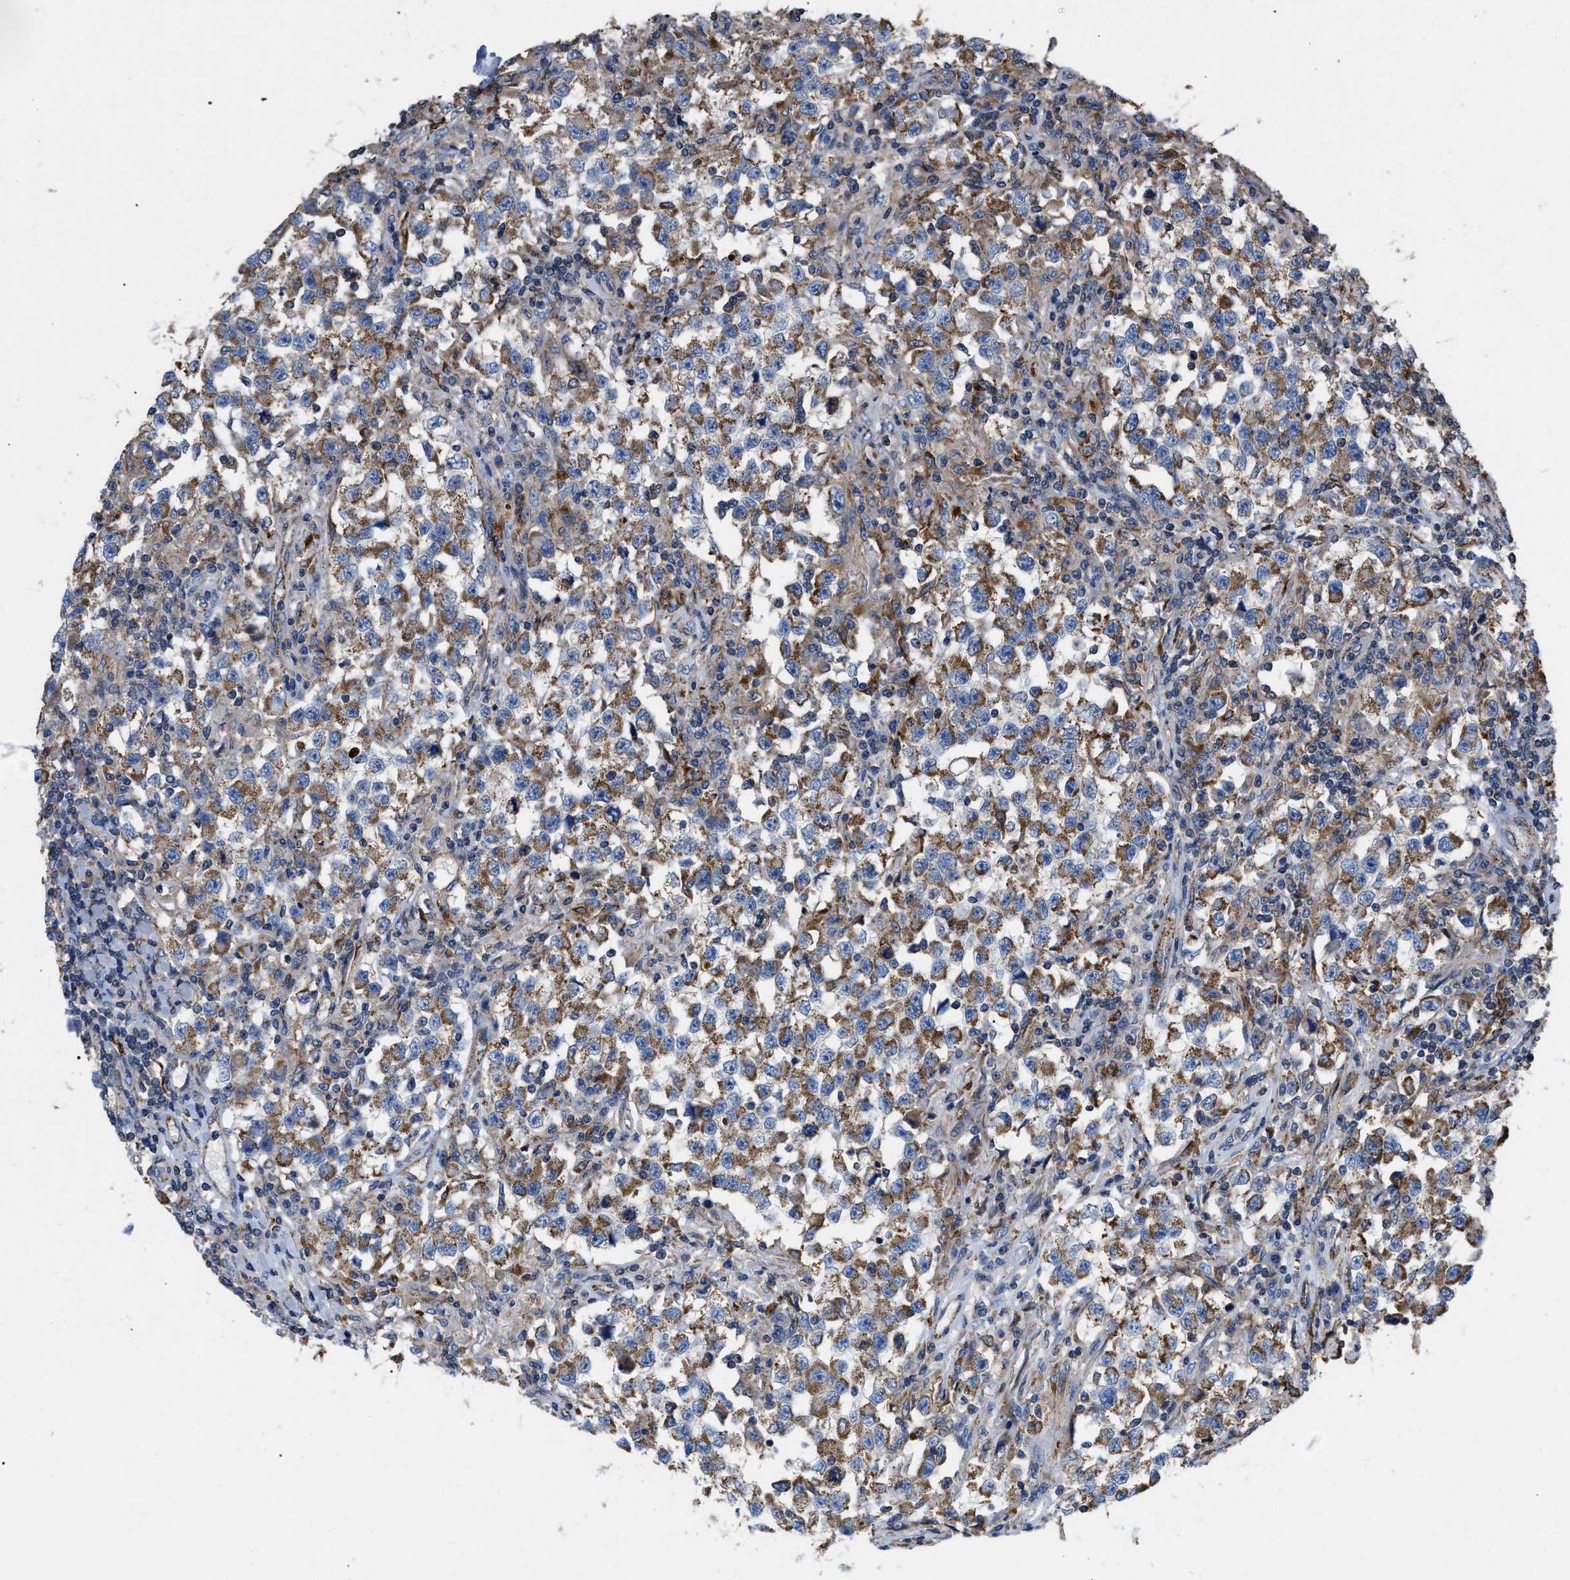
{"staining": {"intensity": "moderate", "quantity": ">75%", "location": "cytoplasmic/membranous"}, "tissue": "testis cancer", "cell_type": "Tumor cells", "image_type": "cancer", "snomed": [{"axis": "morphology", "description": "Carcinoma, Embryonal, NOS"}, {"axis": "topography", "description": "Testis"}], "caption": "Approximately >75% of tumor cells in testis cancer reveal moderate cytoplasmic/membranous protein staining as visualized by brown immunohistochemical staining.", "gene": "FAM171A2", "patient": {"sex": "male", "age": 21}}